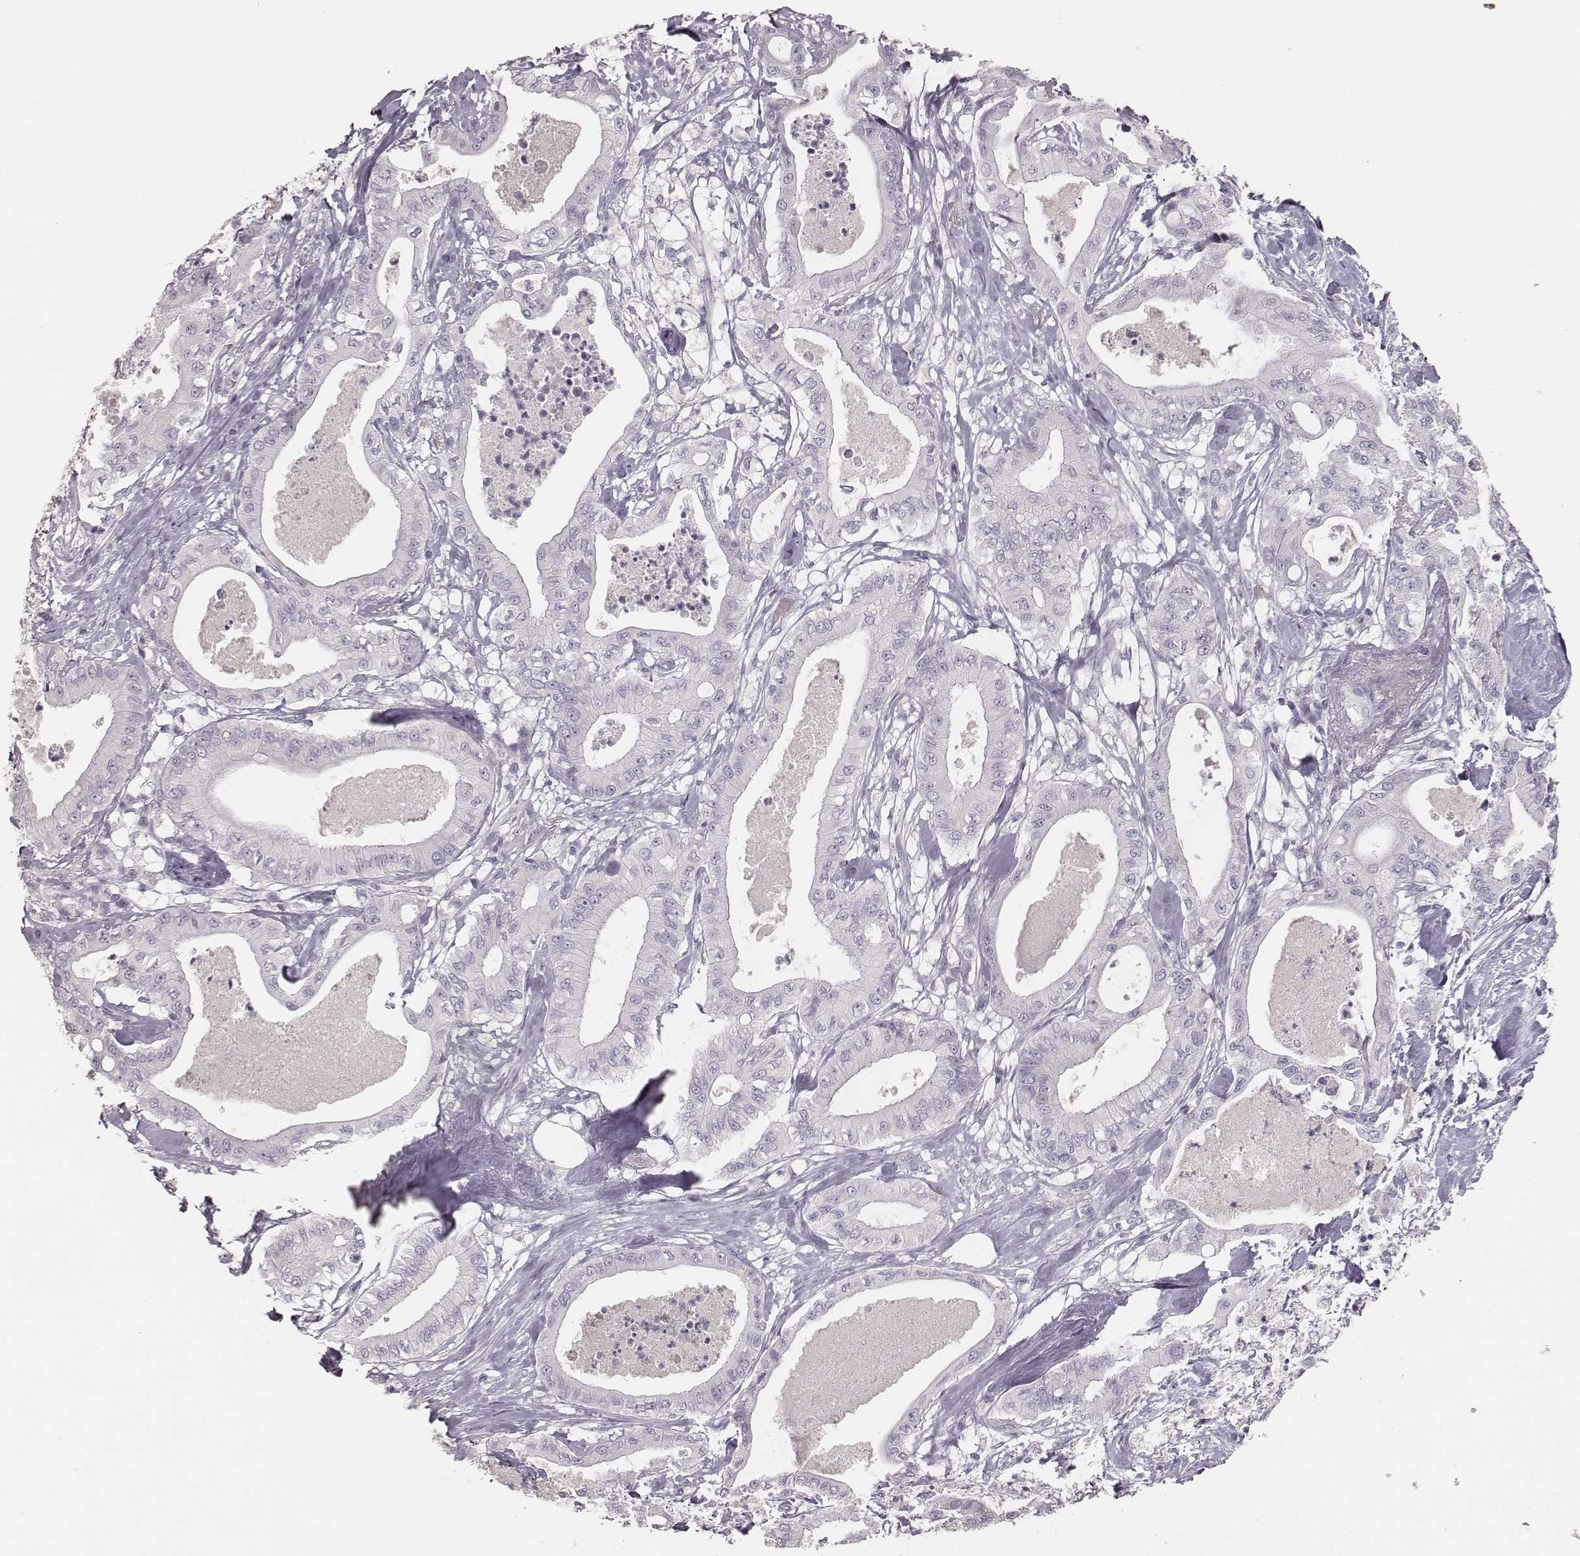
{"staining": {"intensity": "negative", "quantity": "none", "location": "none"}, "tissue": "pancreatic cancer", "cell_type": "Tumor cells", "image_type": "cancer", "snomed": [{"axis": "morphology", "description": "Adenocarcinoma, NOS"}, {"axis": "topography", "description": "Pancreas"}], "caption": "Tumor cells are negative for protein expression in human pancreatic cancer (adenocarcinoma).", "gene": "MYH6", "patient": {"sex": "male", "age": 71}}